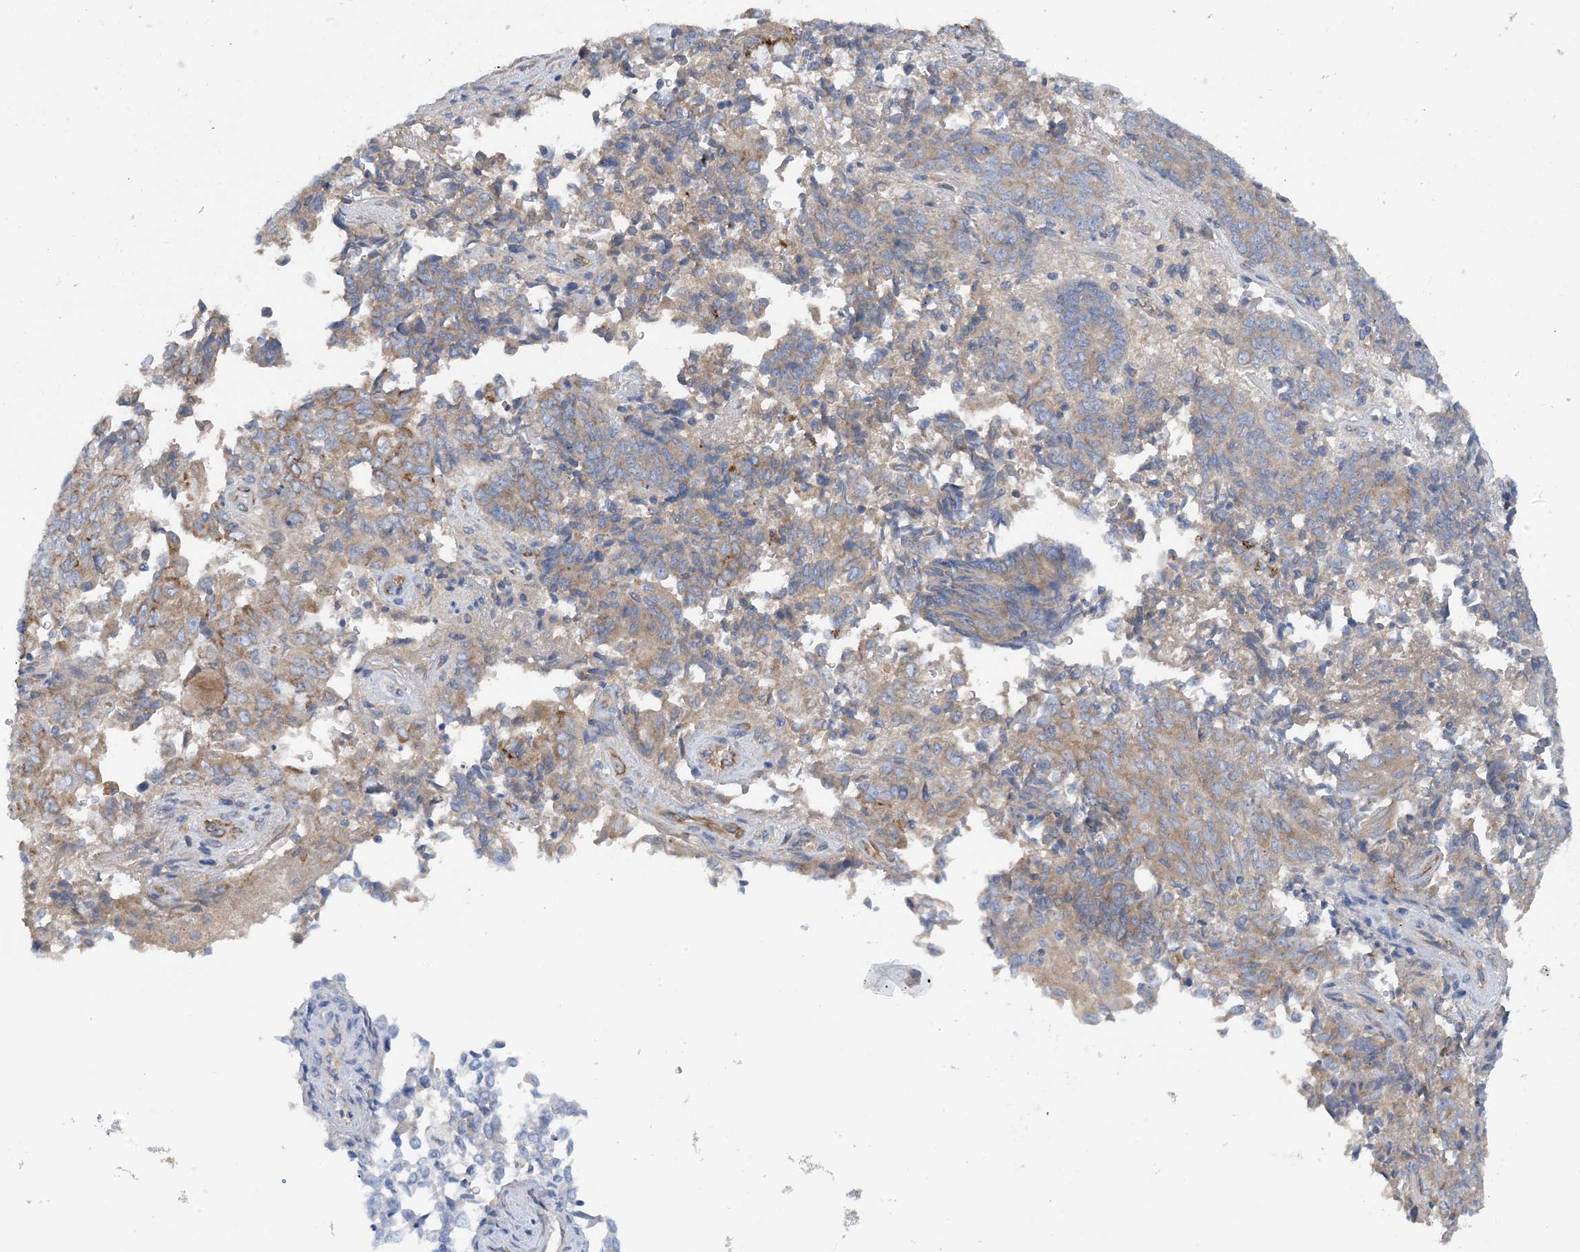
{"staining": {"intensity": "weak", "quantity": "25%-75%", "location": "cytoplasmic/membranous"}, "tissue": "endometrial cancer", "cell_type": "Tumor cells", "image_type": "cancer", "snomed": [{"axis": "morphology", "description": "Adenocarcinoma, NOS"}, {"axis": "topography", "description": "Endometrium"}], "caption": "DAB immunohistochemical staining of human endometrial cancer (adenocarcinoma) exhibits weak cytoplasmic/membranous protein staining in approximately 25%-75% of tumor cells.", "gene": "SLC5A11", "patient": {"sex": "female", "age": 80}}